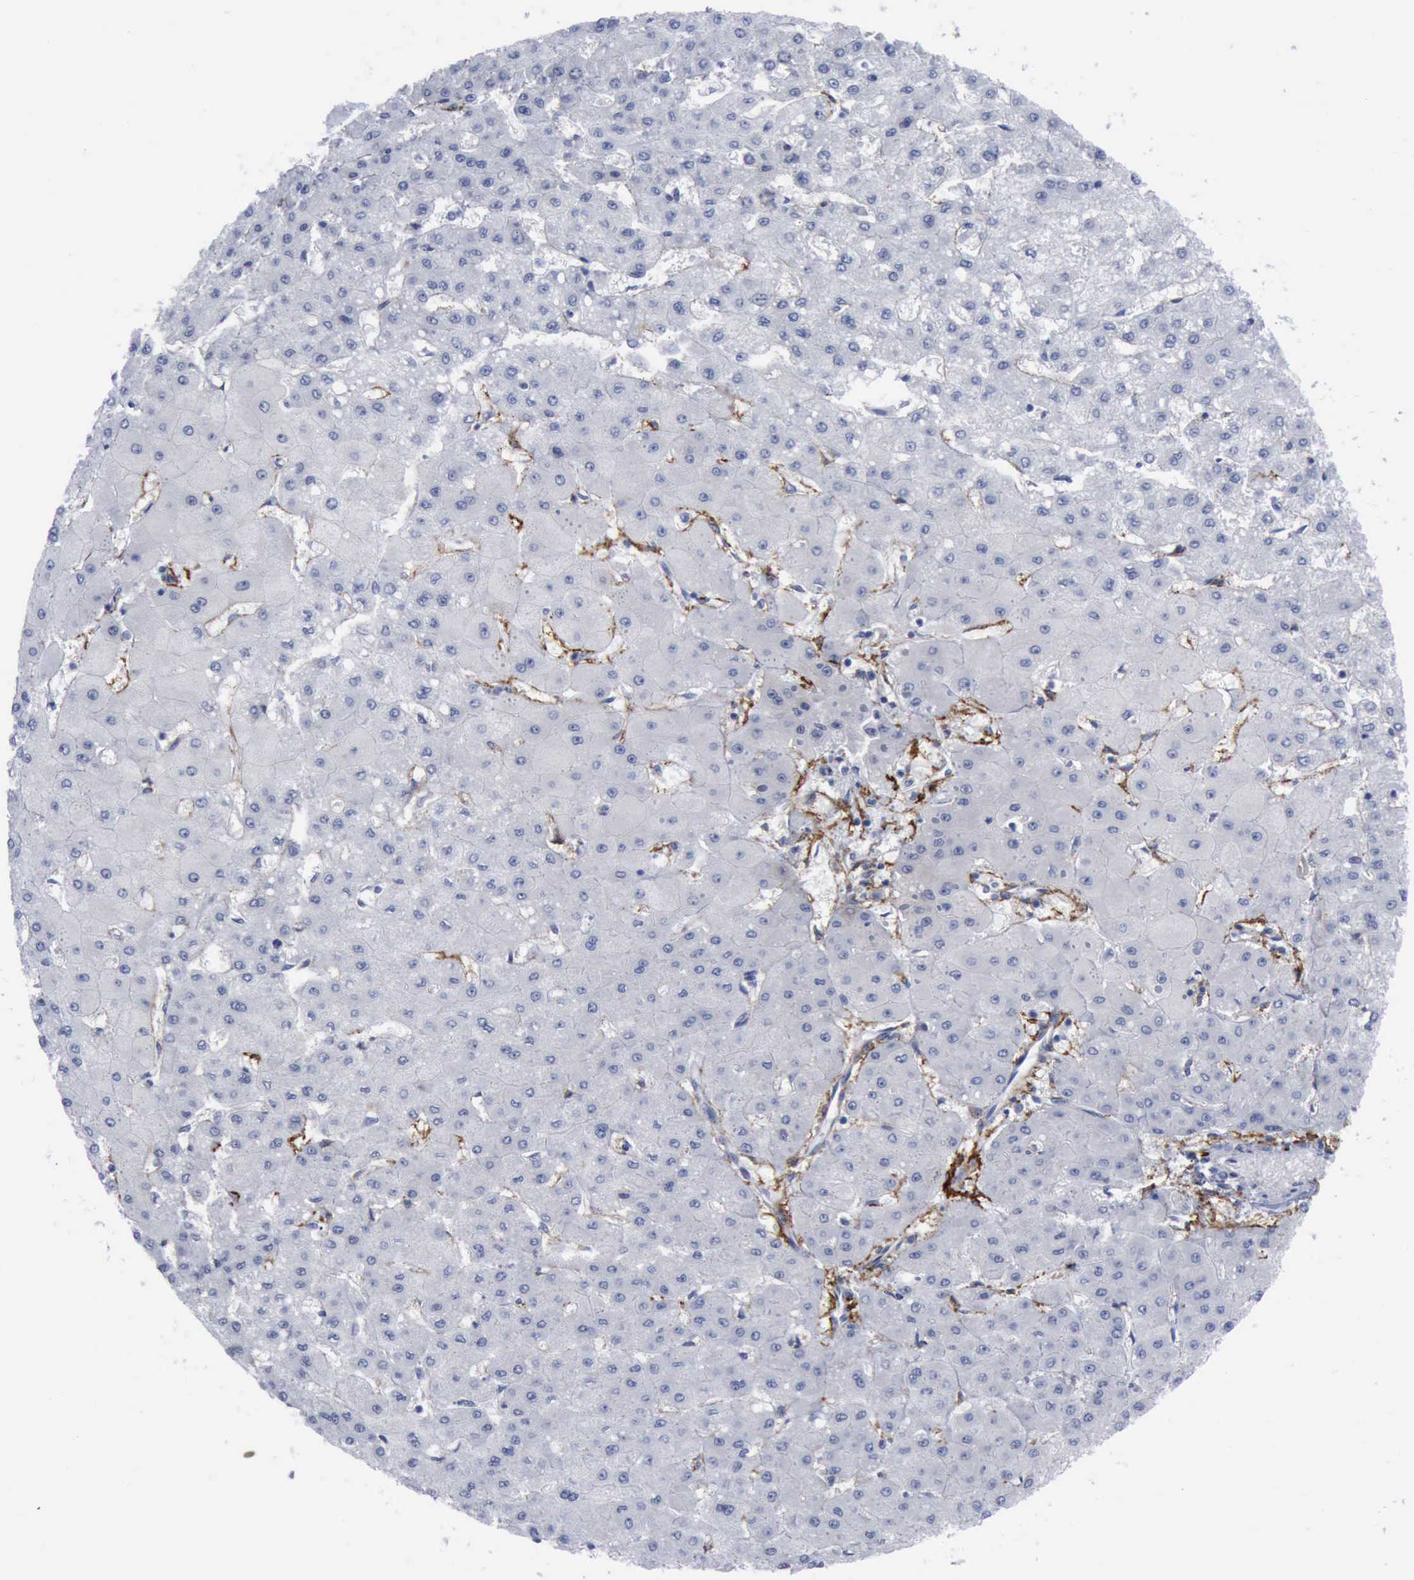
{"staining": {"intensity": "negative", "quantity": "none", "location": "none"}, "tissue": "liver cancer", "cell_type": "Tumor cells", "image_type": "cancer", "snomed": [{"axis": "morphology", "description": "Carcinoma, Hepatocellular, NOS"}, {"axis": "topography", "description": "Liver"}], "caption": "A histopathology image of hepatocellular carcinoma (liver) stained for a protein shows no brown staining in tumor cells.", "gene": "NGFR", "patient": {"sex": "female", "age": 52}}